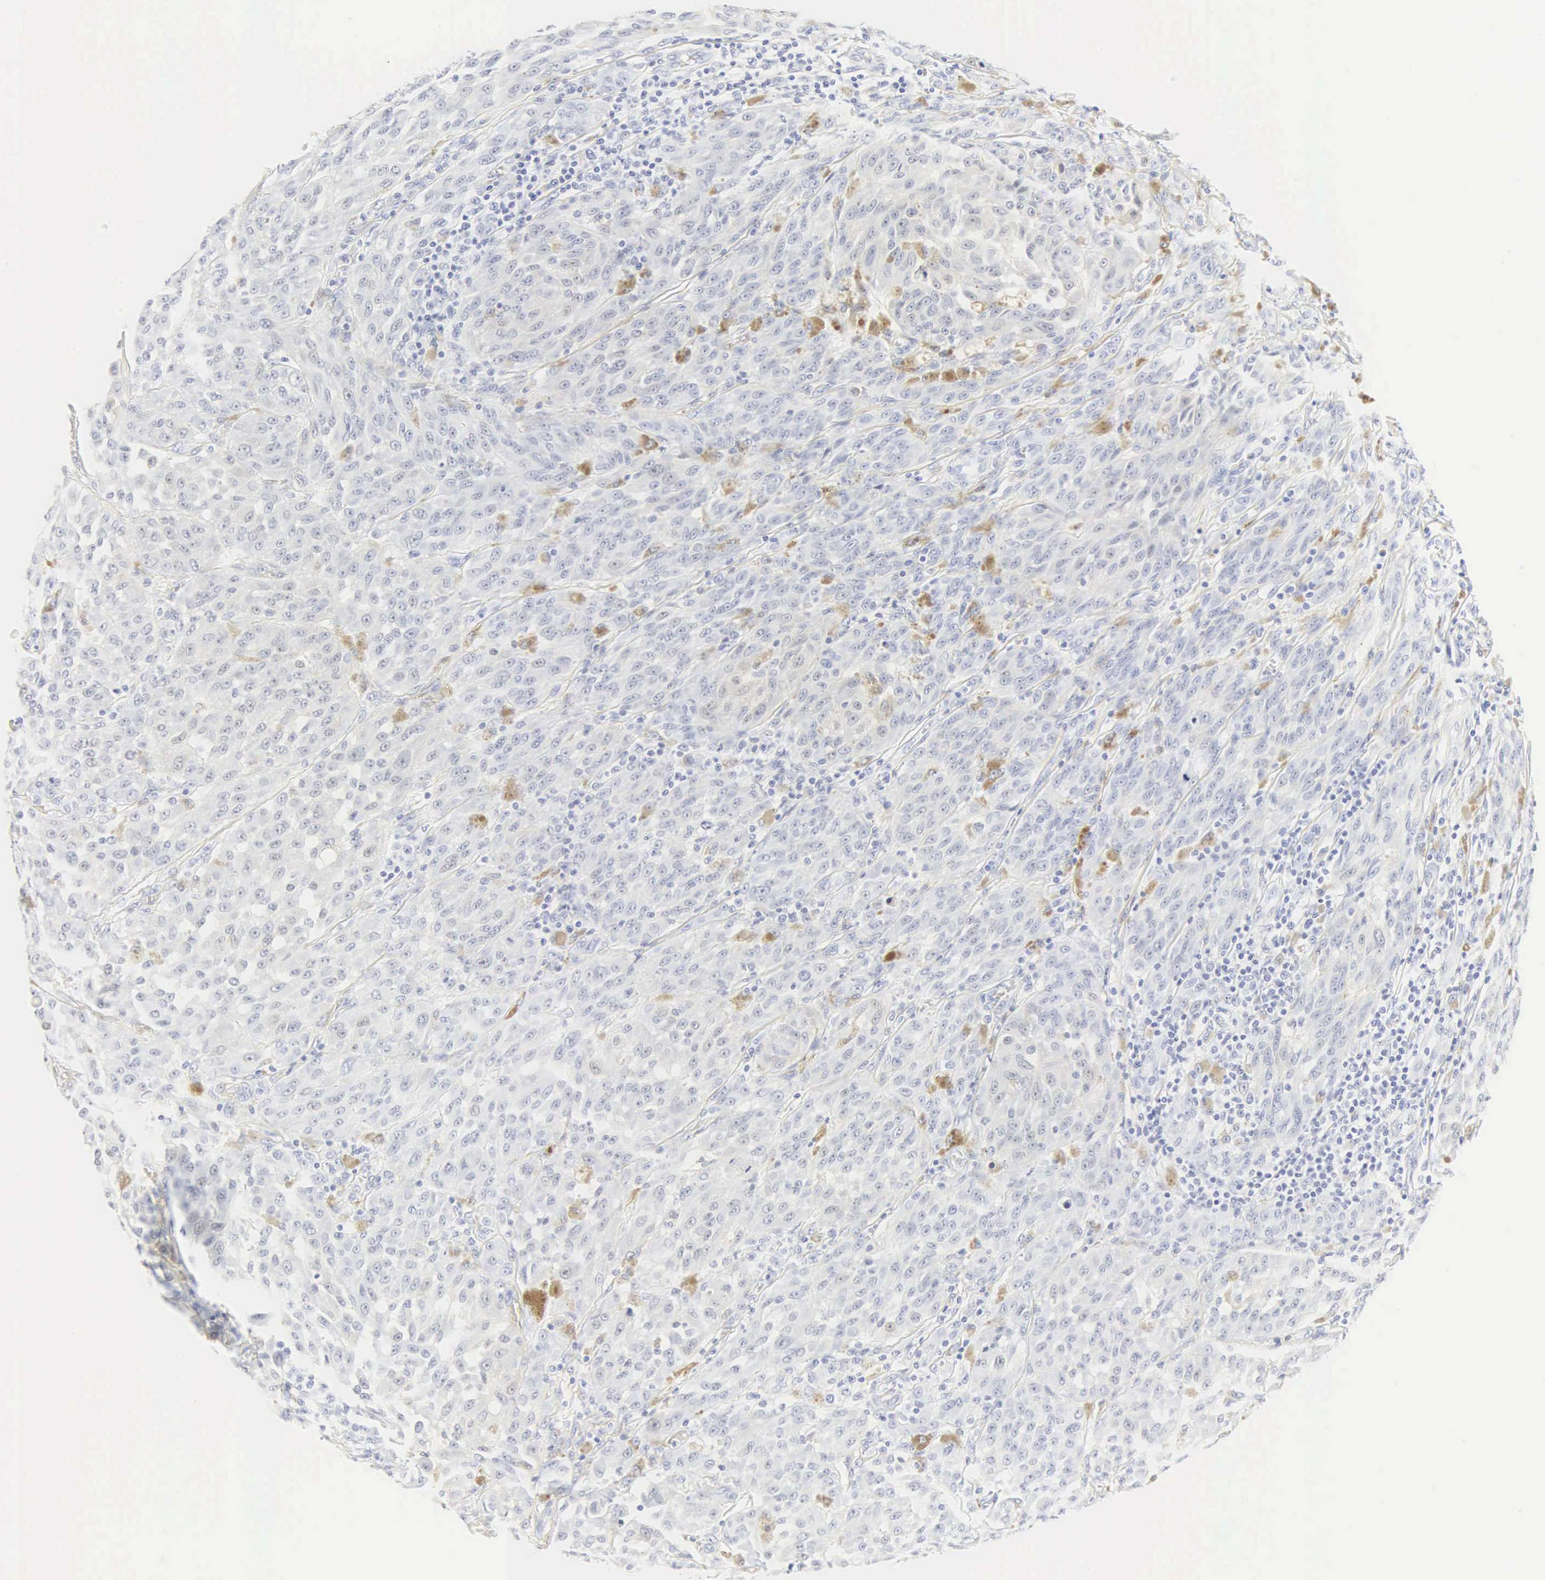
{"staining": {"intensity": "negative", "quantity": "none", "location": "none"}, "tissue": "melanoma", "cell_type": "Tumor cells", "image_type": "cancer", "snomed": [{"axis": "morphology", "description": "Malignant melanoma, NOS"}, {"axis": "topography", "description": "Skin"}], "caption": "Histopathology image shows no protein staining in tumor cells of malignant melanoma tissue. (DAB IHC with hematoxylin counter stain).", "gene": "CGB3", "patient": {"sex": "male", "age": 44}}